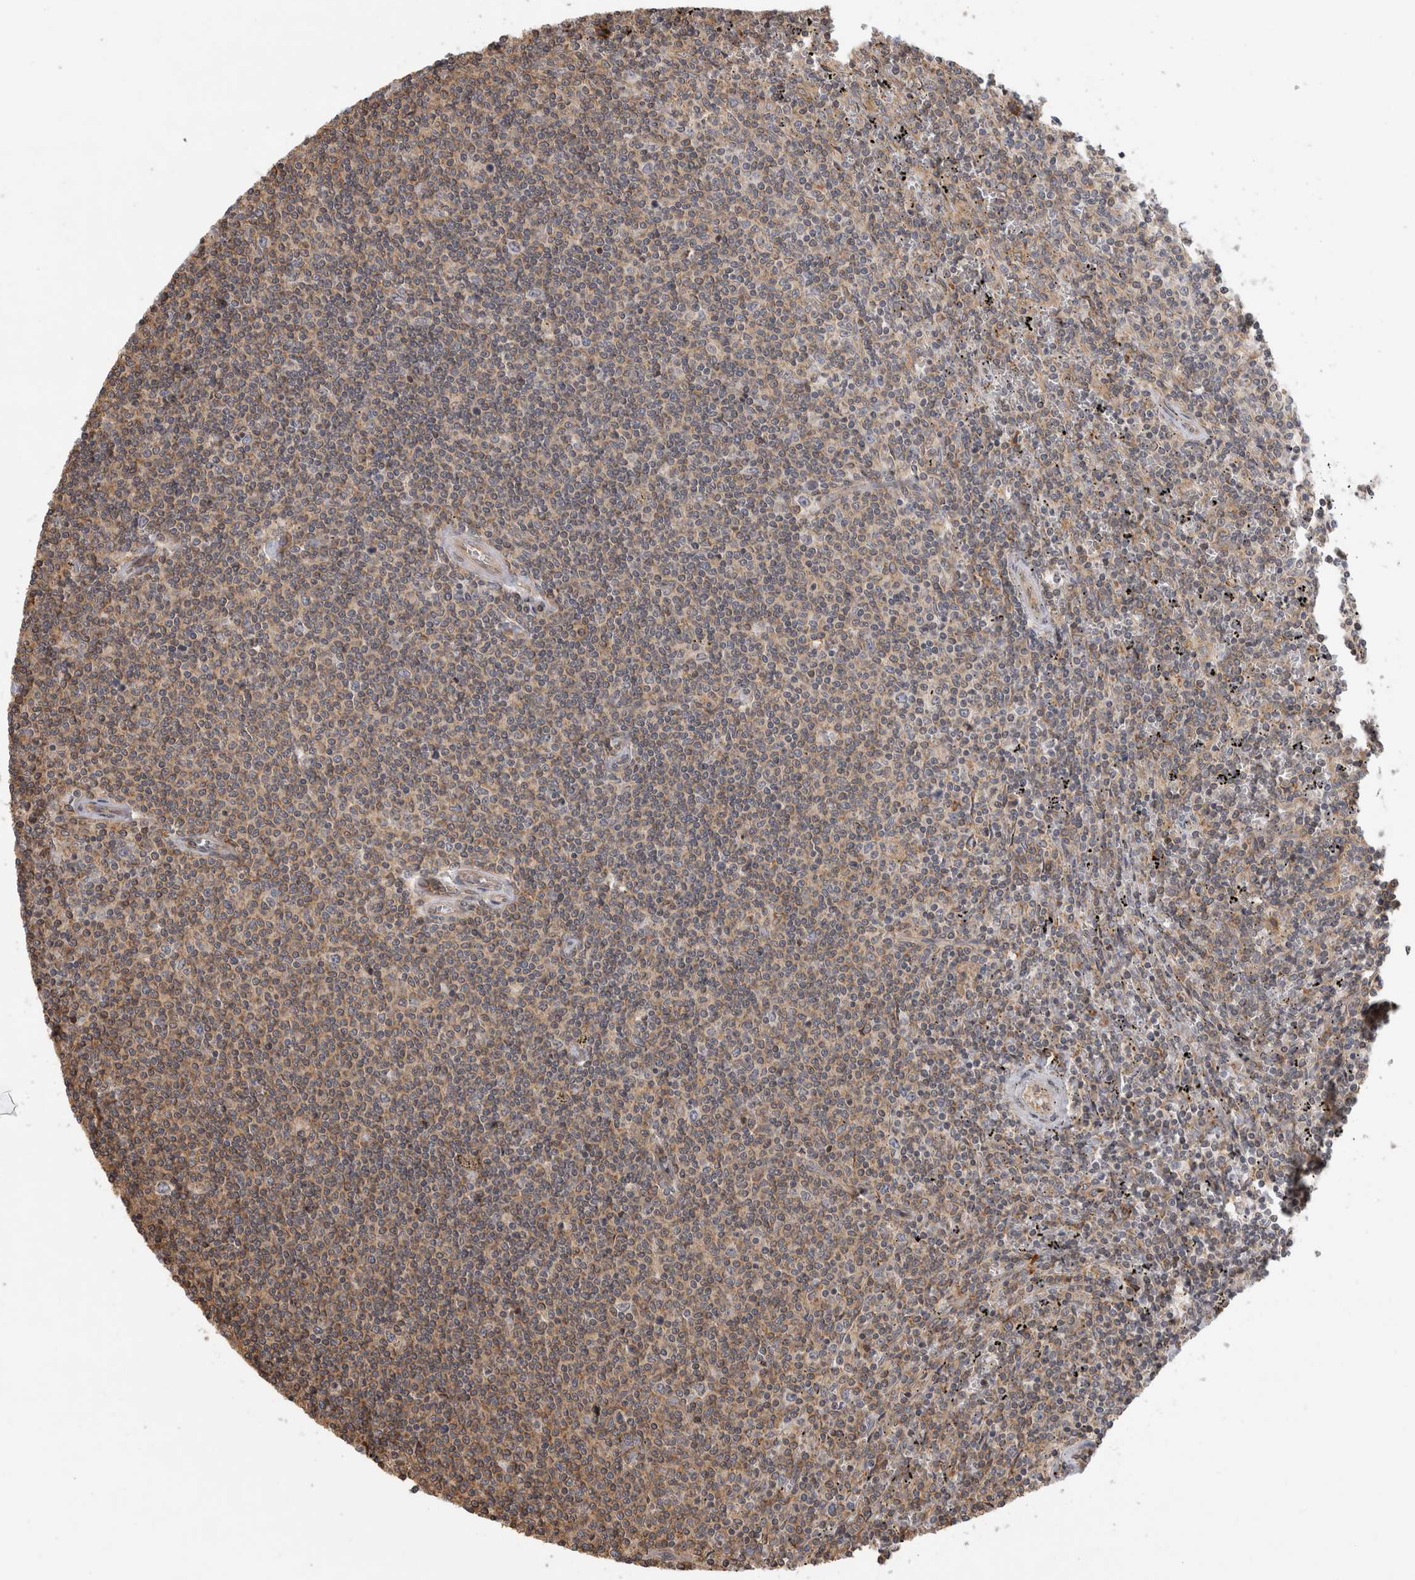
{"staining": {"intensity": "weak", "quantity": ">75%", "location": "cytoplasmic/membranous,nuclear"}, "tissue": "lymphoma", "cell_type": "Tumor cells", "image_type": "cancer", "snomed": [{"axis": "morphology", "description": "Malignant lymphoma, non-Hodgkin's type, Low grade"}, {"axis": "topography", "description": "Spleen"}], "caption": "This image exhibits IHC staining of lymphoma, with low weak cytoplasmic/membranous and nuclear expression in about >75% of tumor cells.", "gene": "PARP6", "patient": {"sex": "female", "age": 50}}